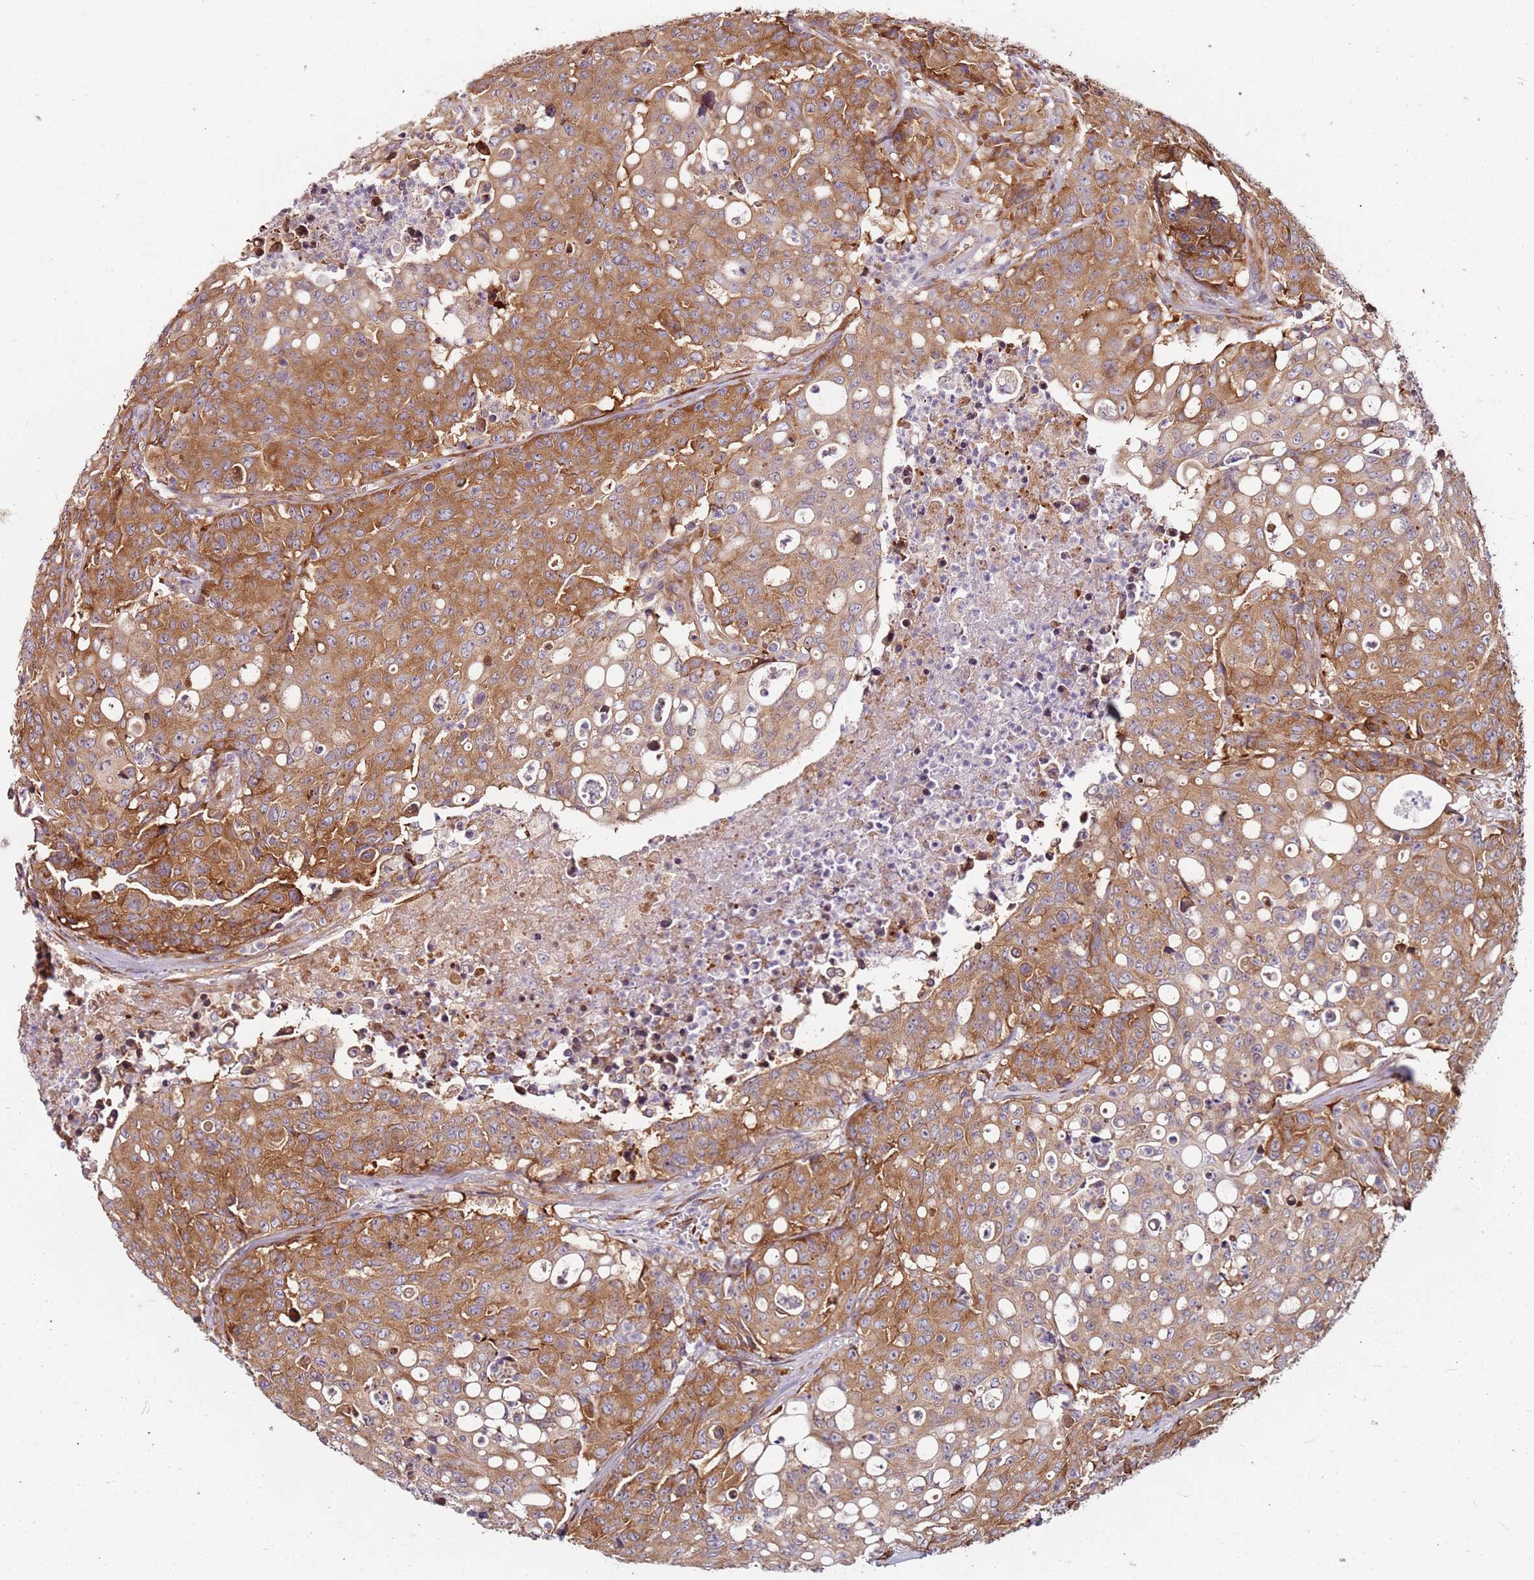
{"staining": {"intensity": "moderate", "quantity": ">75%", "location": "cytoplasmic/membranous"}, "tissue": "colorectal cancer", "cell_type": "Tumor cells", "image_type": "cancer", "snomed": [{"axis": "morphology", "description": "Adenocarcinoma, NOS"}, {"axis": "topography", "description": "Colon"}], "caption": "Immunohistochemical staining of colorectal adenocarcinoma demonstrates medium levels of moderate cytoplasmic/membranous expression in about >75% of tumor cells.", "gene": "RPS3A", "patient": {"sex": "male", "age": 51}}